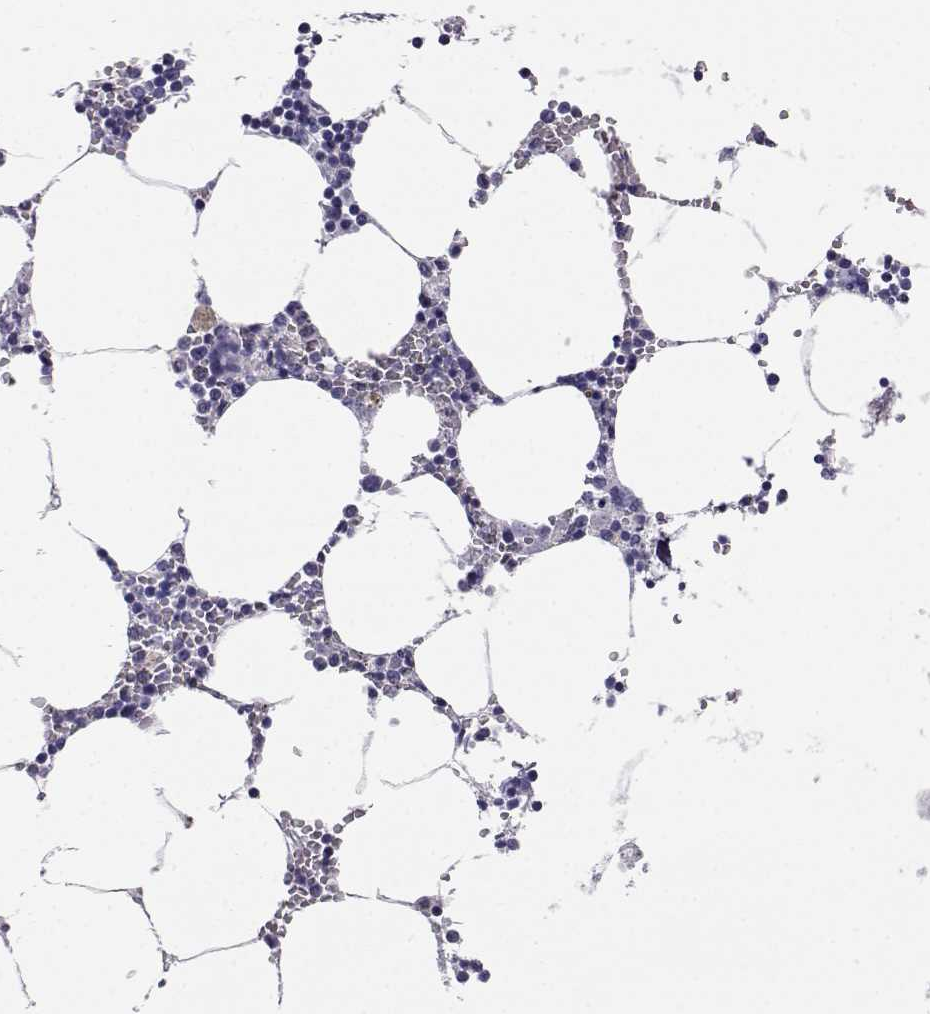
{"staining": {"intensity": "negative", "quantity": "none", "location": "none"}, "tissue": "bone marrow", "cell_type": "Hematopoietic cells", "image_type": "normal", "snomed": [{"axis": "morphology", "description": "Normal tissue, NOS"}, {"axis": "topography", "description": "Bone marrow"}], "caption": "Hematopoietic cells show no significant protein expression in unremarkable bone marrow. Brightfield microscopy of IHC stained with DAB (brown) and hematoxylin (blue), captured at high magnification.", "gene": "AKR1B1", "patient": {"sex": "male", "age": 54}}